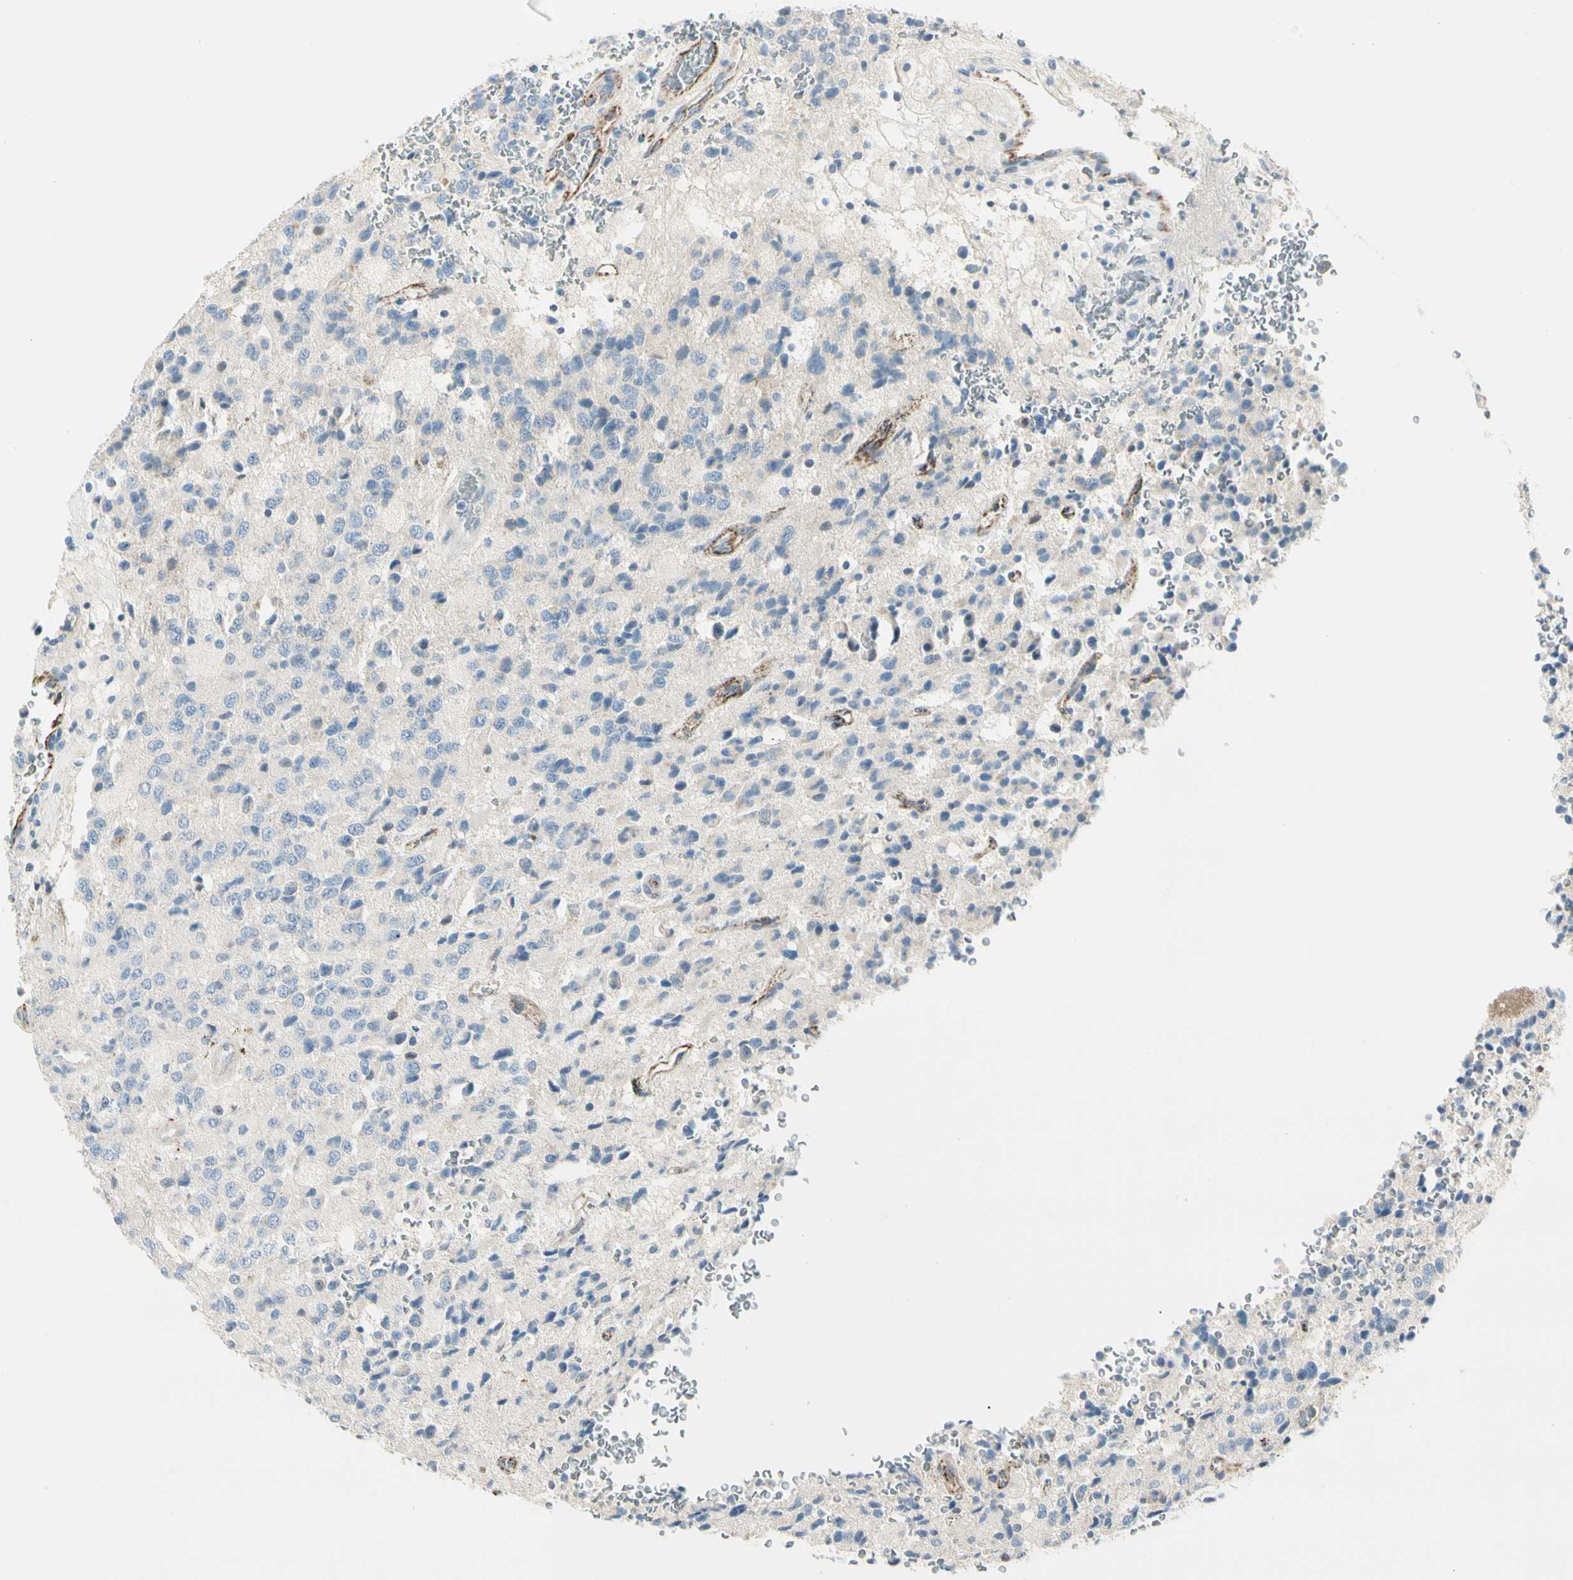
{"staining": {"intensity": "negative", "quantity": "none", "location": "none"}, "tissue": "glioma", "cell_type": "Tumor cells", "image_type": "cancer", "snomed": [{"axis": "morphology", "description": "Glioma, malignant, High grade"}, {"axis": "topography", "description": "pancreas cauda"}], "caption": "An image of malignant glioma (high-grade) stained for a protein demonstrates no brown staining in tumor cells.", "gene": "SLC6A15", "patient": {"sex": "male", "age": 60}}